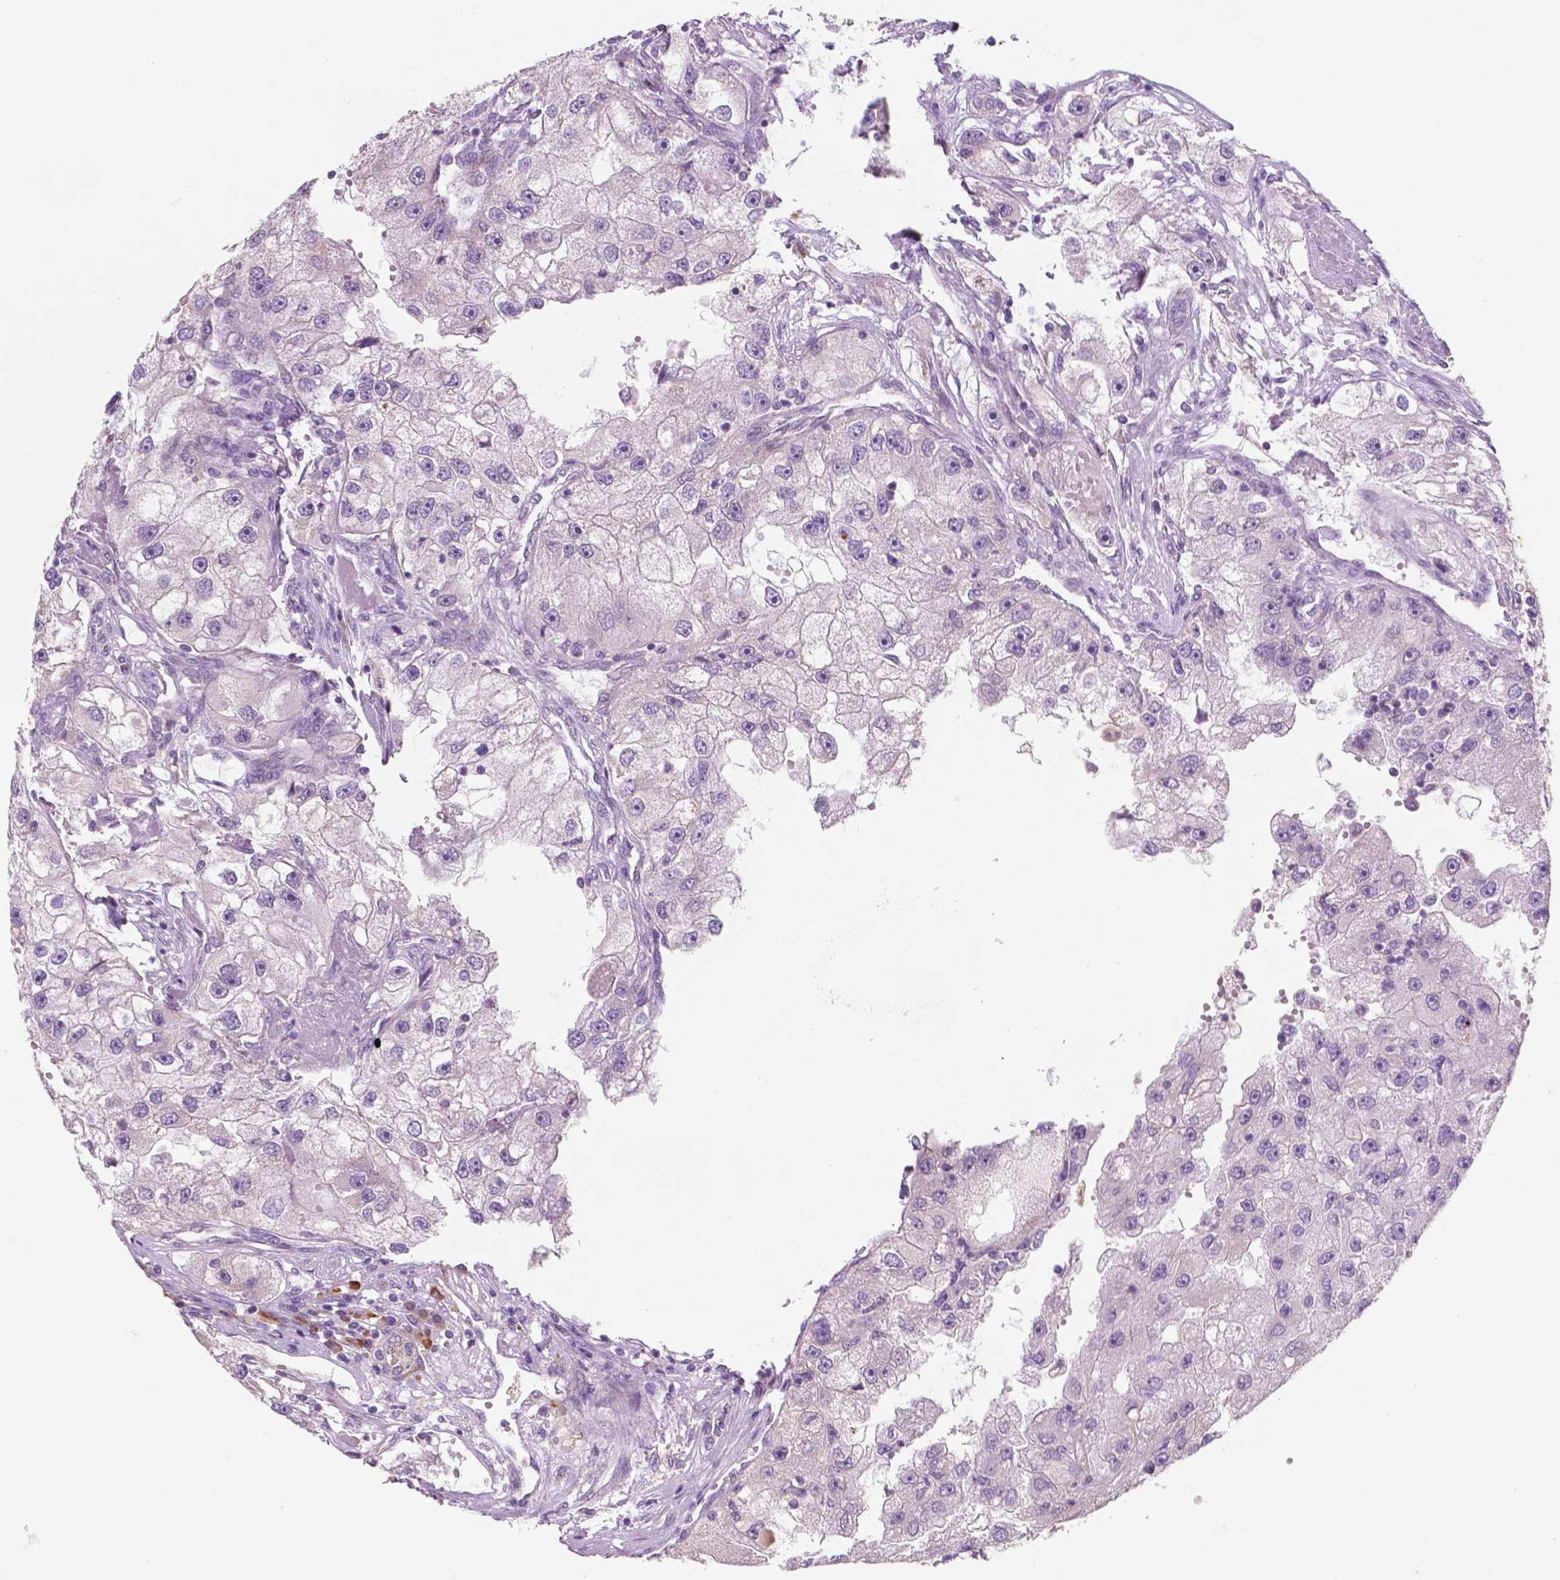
{"staining": {"intensity": "negative", "quantity": "none", "location": "none"}, "tissue": "renal cancer", "cell_type": "Tumor cells", "image_type": "cancer", "snomed": [{"axis": "morphology", "description": "Adenocarcinoma, NOS"}, {"axis": "topography", "description": "Kidney"}], "caption": "Image shows no significant protein positivity in tumor cells of renal adenocarcinoma. The staining was performed using DAB (3,3'-diaminobenzidine) to visualize the protein expression in brown, while the nuclei were stained in blue with hematoxylin (Magnification: 20x).", "gene": "LRP1B", "patient": {"sex": "male", "age": 63}}